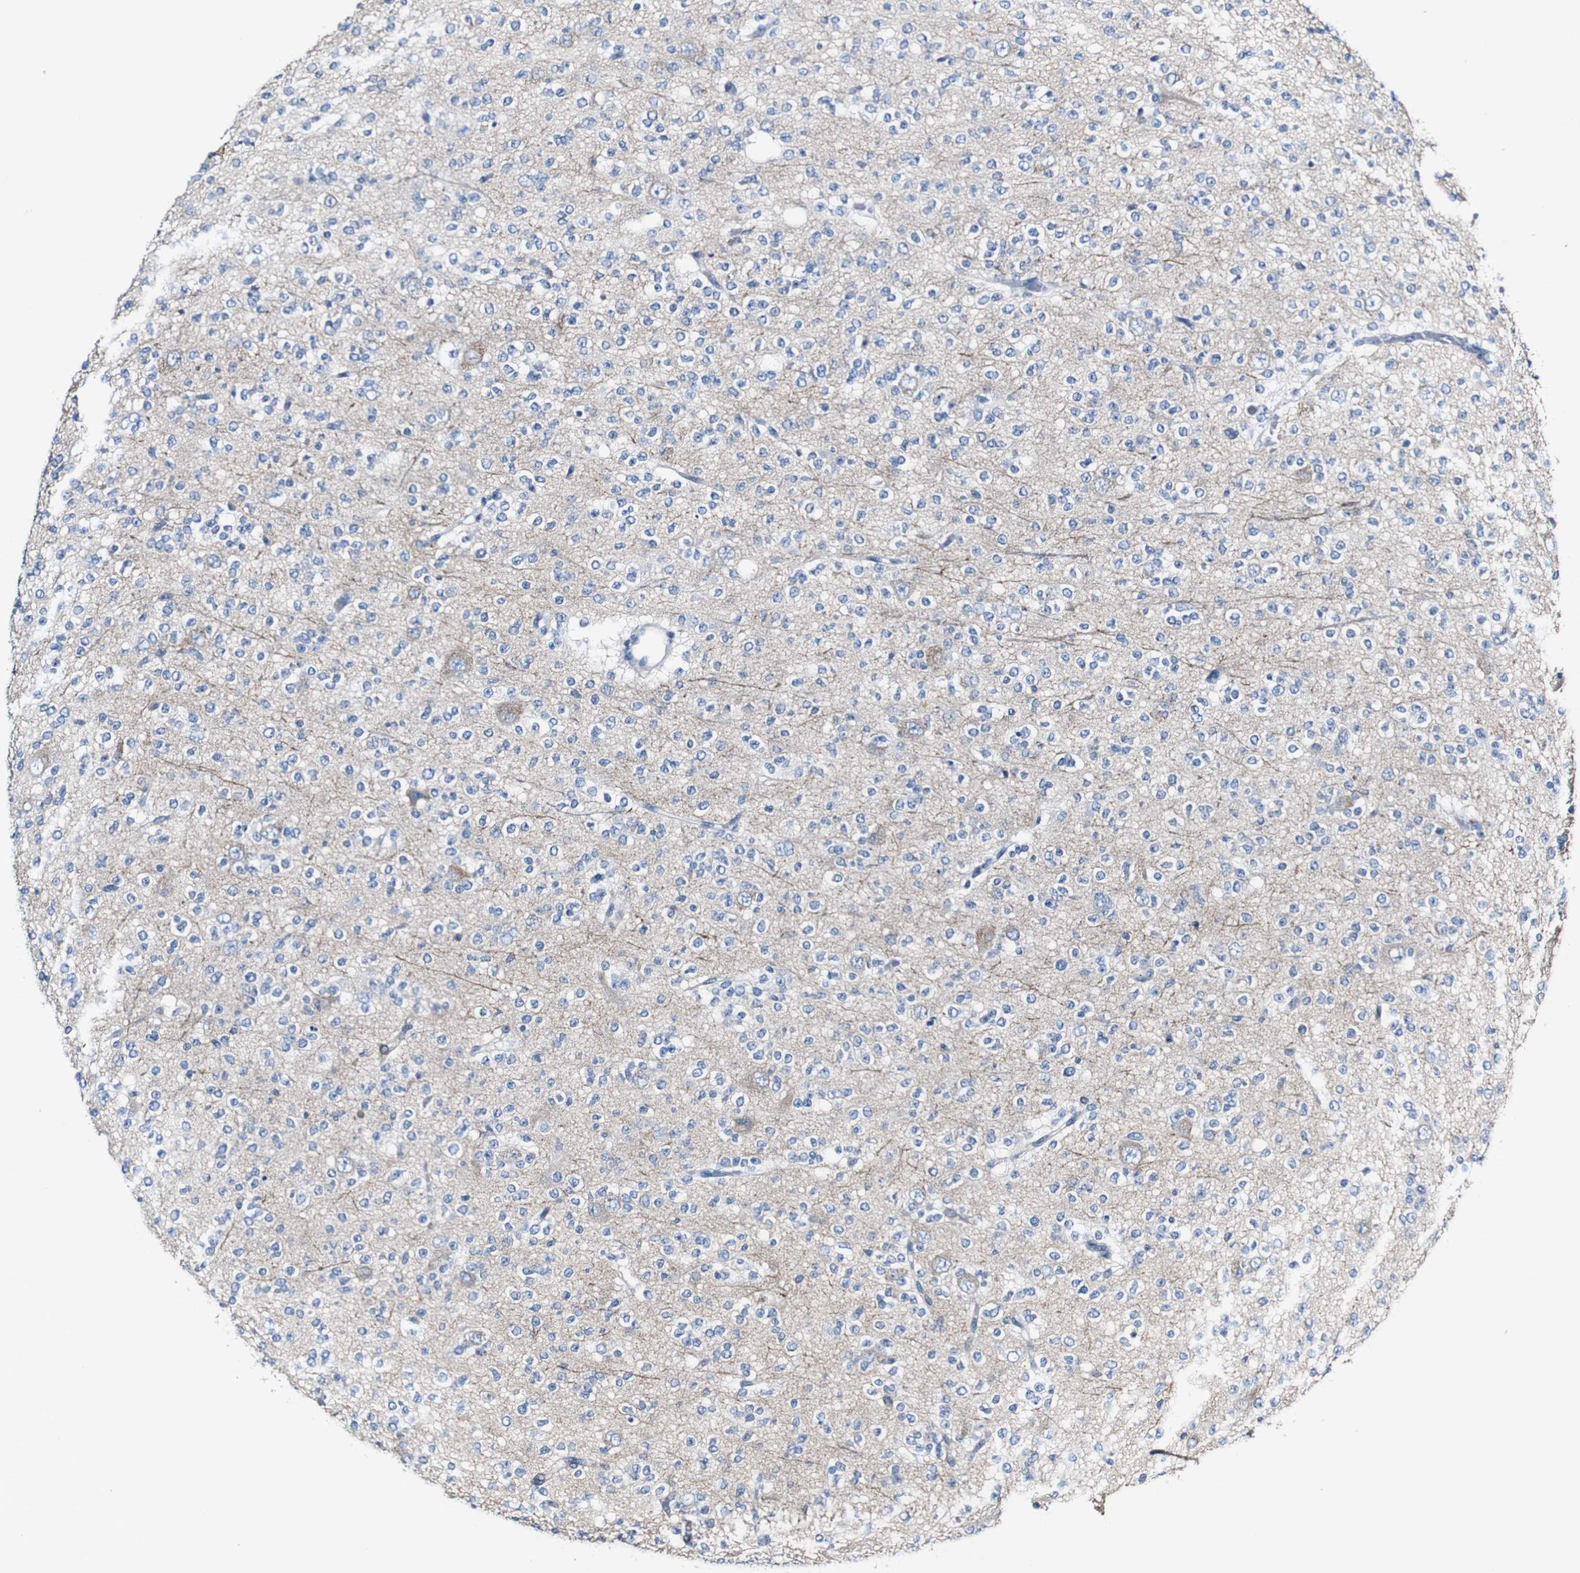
{"staining": {"intensity": "negative", "quantity": "none", "location": "none"}, "tissue": "glioma", "cell_type": "Tumor cells", "image_type": "cancer", "snomed": [{"axis": "morphology", "description": "Glioma, malignant, Low grade"}, {"axis": "topography", "description": "Brain"}], "caption": "Immunohistochemistry (IHC) image of low-grade glioma (malignant) stained for a protein (brown), which demonstrates no staining in tumor cells.", "gene": "GRAMD1A", "patient": {"sex": "male", "age": 38}}